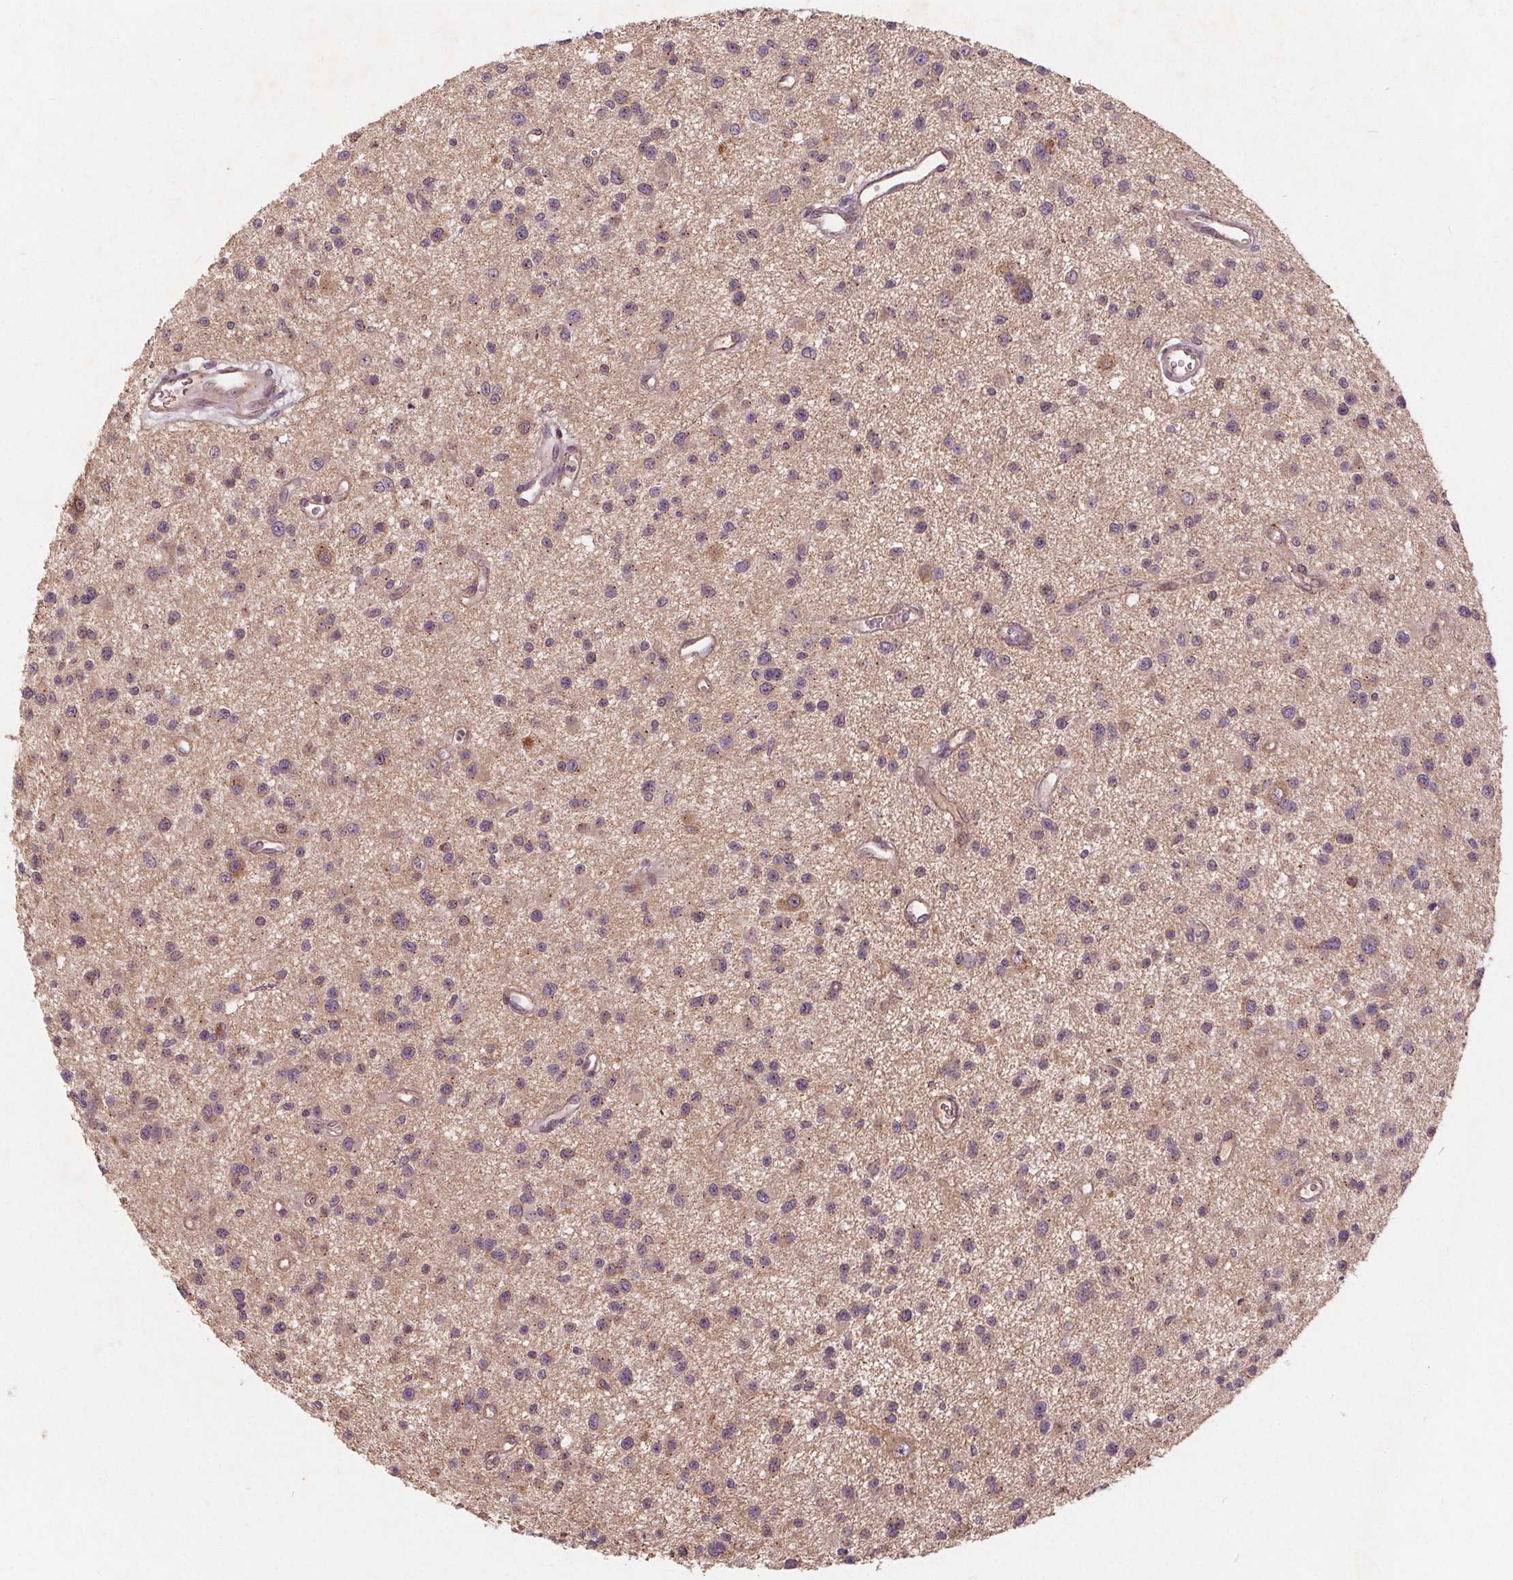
{"staining": {"intensity": "weak", "quantity": "25%-75%", "location": "cytoplasmic/membranous"}, "tissue": "glioma", "cell_type": "Tumor cells", "image_type": "cancer", "snomed": [{"axis": "morphology", "description": "Glioma, malignant, Low grade"}, {"axis": "topography", "description": "Brain"}], "caption": "A brown stain shows weak cytoplasmic/membranous staining of a protein in human glioma tumor cells.", "gene": "CSNK1G2", "patient": {"sex": "male", "age": 43}}